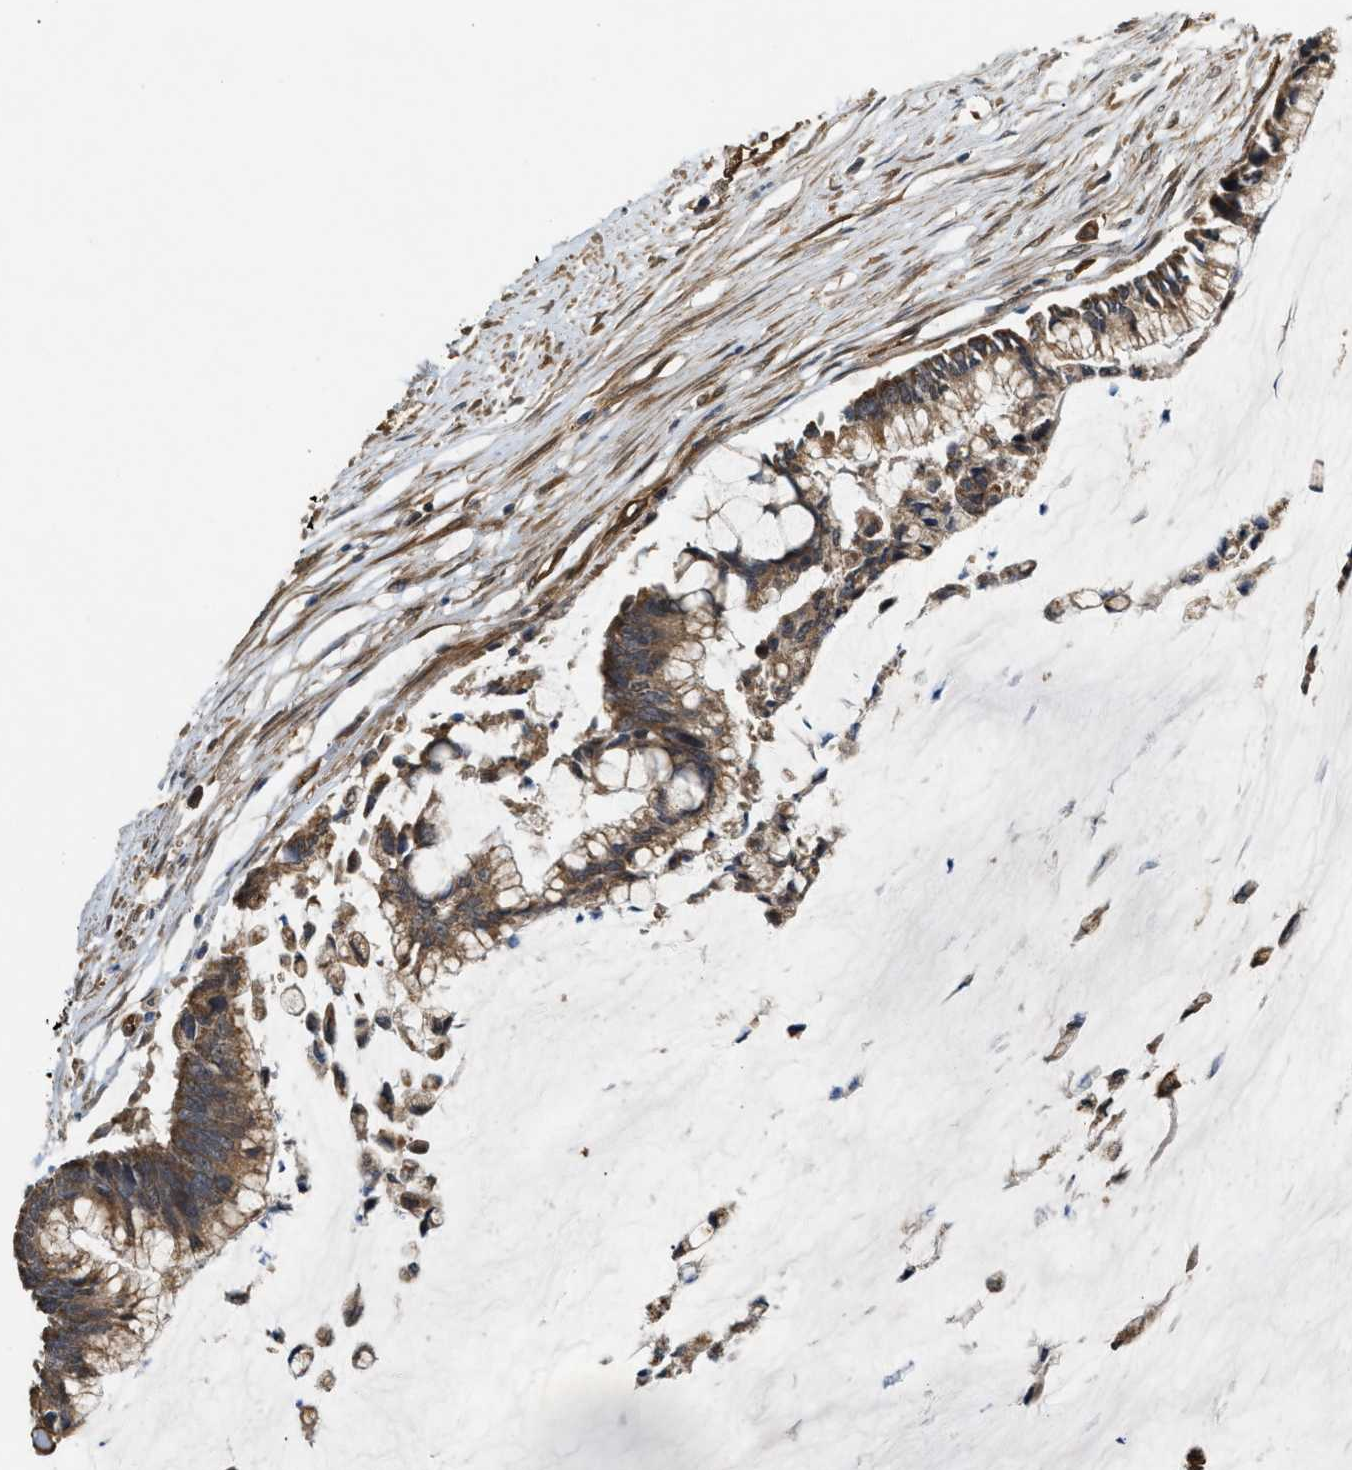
{"staining": {"intensity": "moderate", "quantity": ">75%", "location": "cytoplasmic/membranous"}, "tissue": "pancreatic cancer", "cell_type": "Tumor cells", "image_type": "cancer", "snomed": [{"axis": "morphology", "description": "Adenocarcinoma, NOS"}, {"axis": "topography", "description": "Pancreas"}], "caption": "Pancreatic adenocarcinoma stained with DAB (3,3'-diaminobenzidine) immunohistochemistry exhibits medium levels of moderate cytoplasmic/membranous staining in about >75% of tumor cells. The protein of interest is stained brown, and the nuclei are stained in blue (DAB IHC with brightfield microscopy, high magnification).", "gene": "BAG3", "patient": {"sex": "male", "age": 41}}